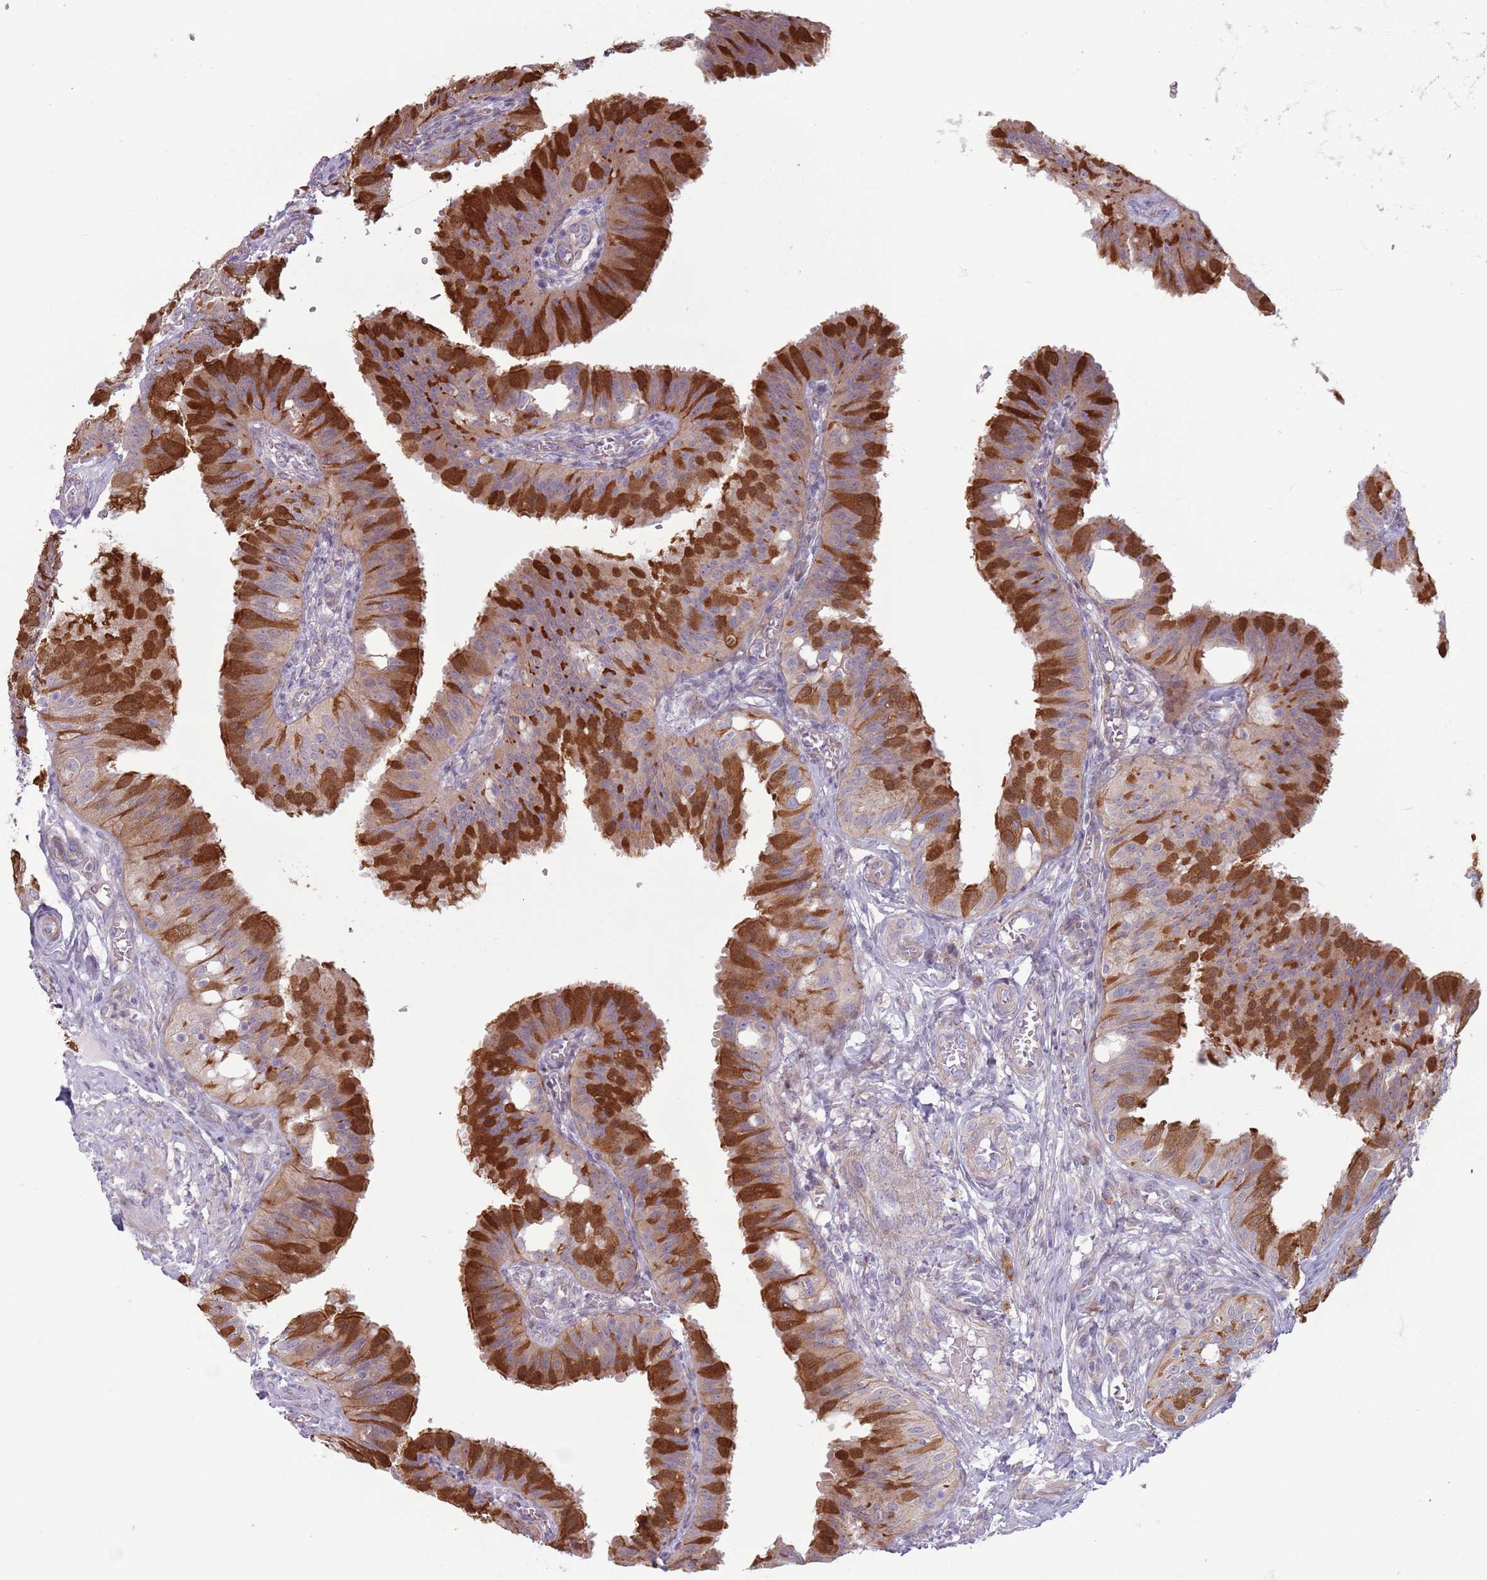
{"staining": {"intensity": "strong", "quantity": "25%-75%", "location": "cytoplasmic/membranous"}, "tissue": "fallopian tube", "cell_type": "Glandular cells", "image_type": "normal", "snomed": [{"axis": "morphology", "description": "Normal tissue, NOS"}, {"axis": "topography", "description": "Fallopian tube"}, {"axis": "topography", "description": "Ovary"}], "caption": "Immunohistochemistry (IHC) staining of benign fallopian tube, which exhibits high levels of strong cytoplasmic/membranous staining in about 25%-75% of glandular cells indicating strong cytoplasmic/membranous protein expression. The staining was performed using DAB (brown) for protein detection and nuclei were counterstained in hematoxylin (blue).", "gene": "CCDC150", "patient": {"sex": "female", "age": 42}}